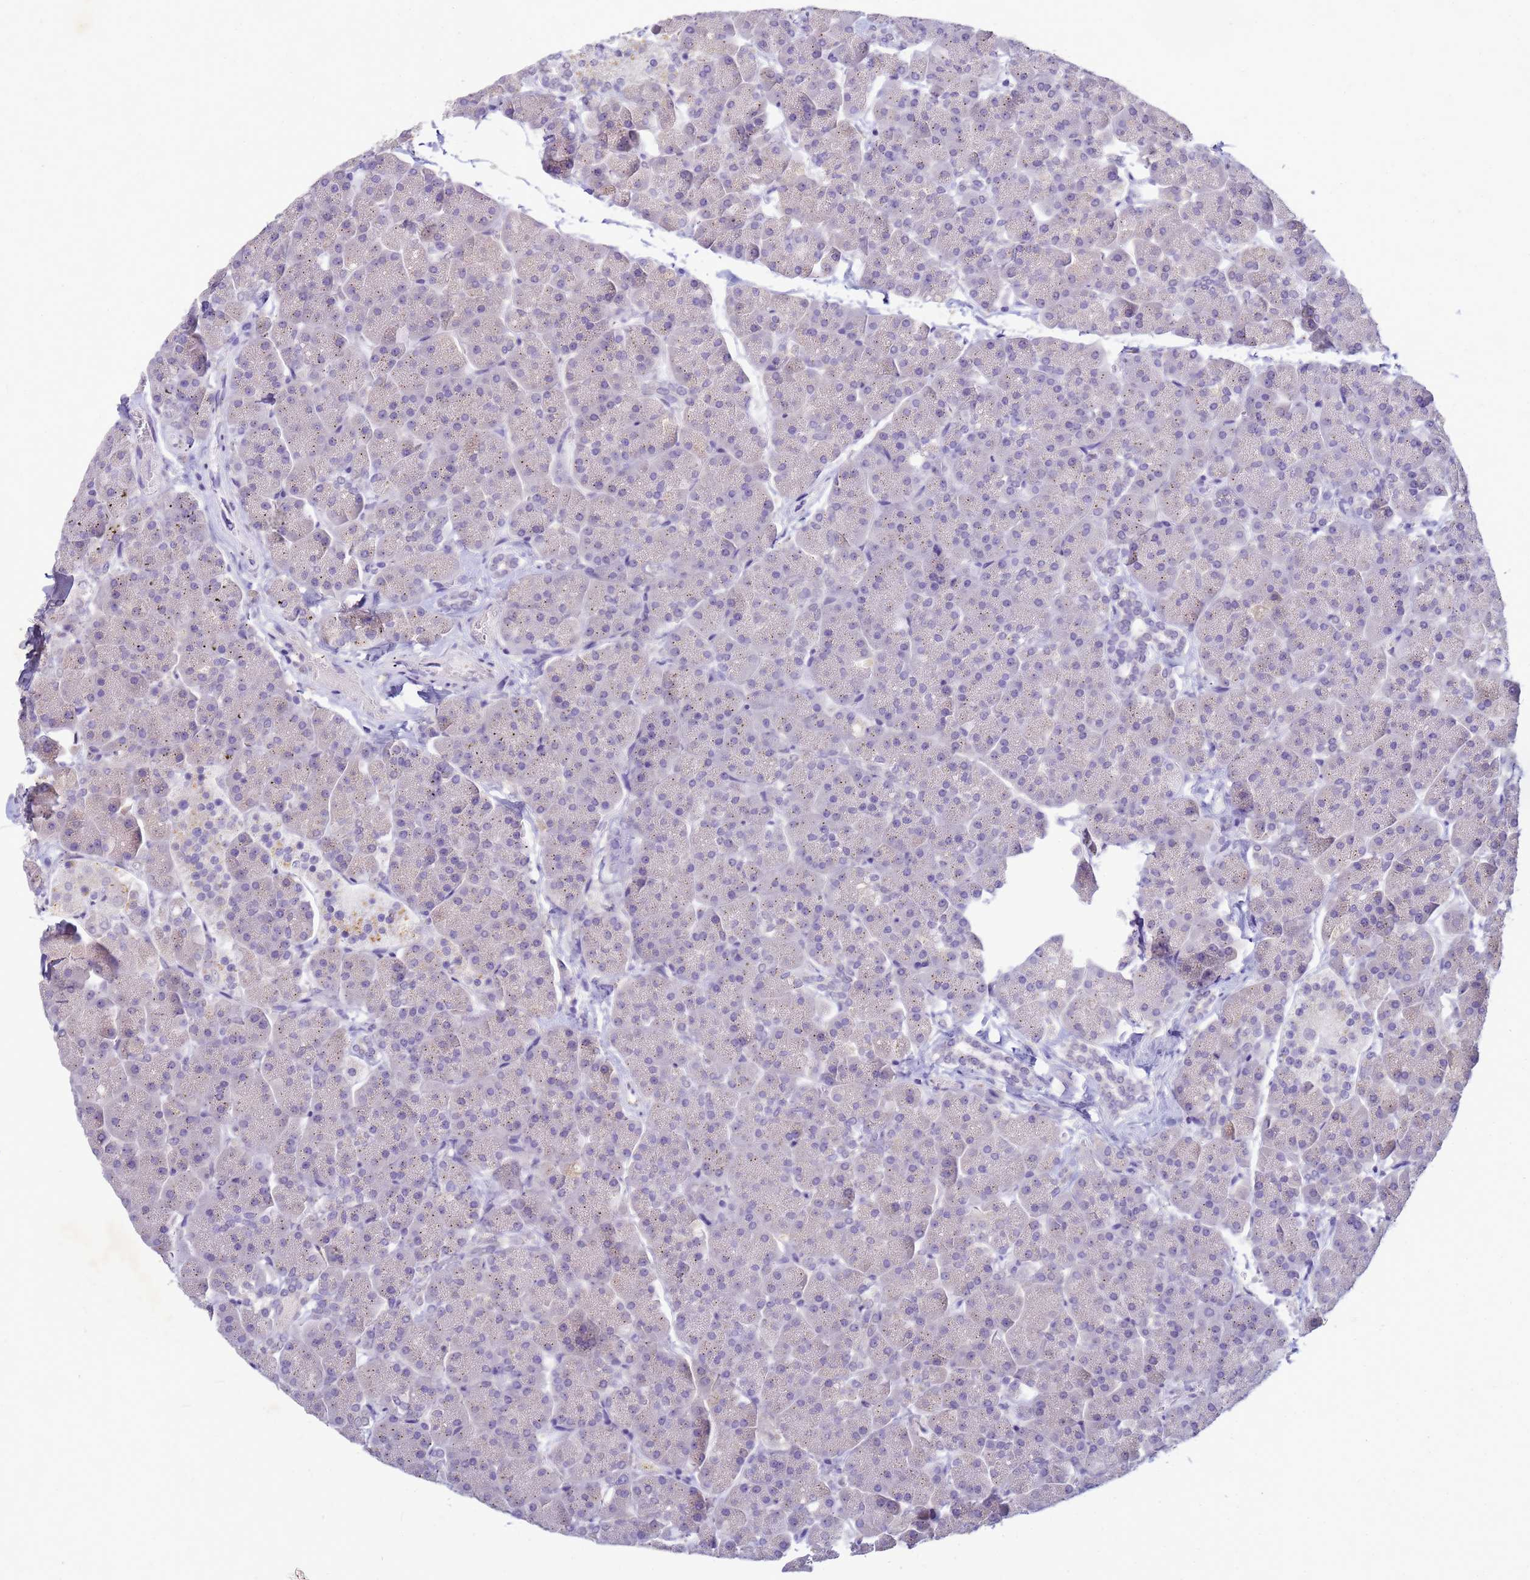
{"staining": {"intensity": "negative", "quantity": "none", "location": "none"}, "tissue": "pancreas", "cell_type": "Exocrine glandular cells", "image_type": "normal", "snomed": [{"axis": "morphology", "description": "Normal tissue, NOS"}, {"axis": "topography", "description": "Pancreas"}, {"axis": "topography", "description": "Peripheral nerve tissue"}], "caption": "IHC micrograph of benign pancreas: pancreas stained with DAB (3,3'-diaminobenzidine) displays no significant protein staining in exocrine glandular cells. (IHC, brightfield microscopy, high magnification).", "gene": "B3GNT8", "patient": {"sex": "male", "age": 54}}